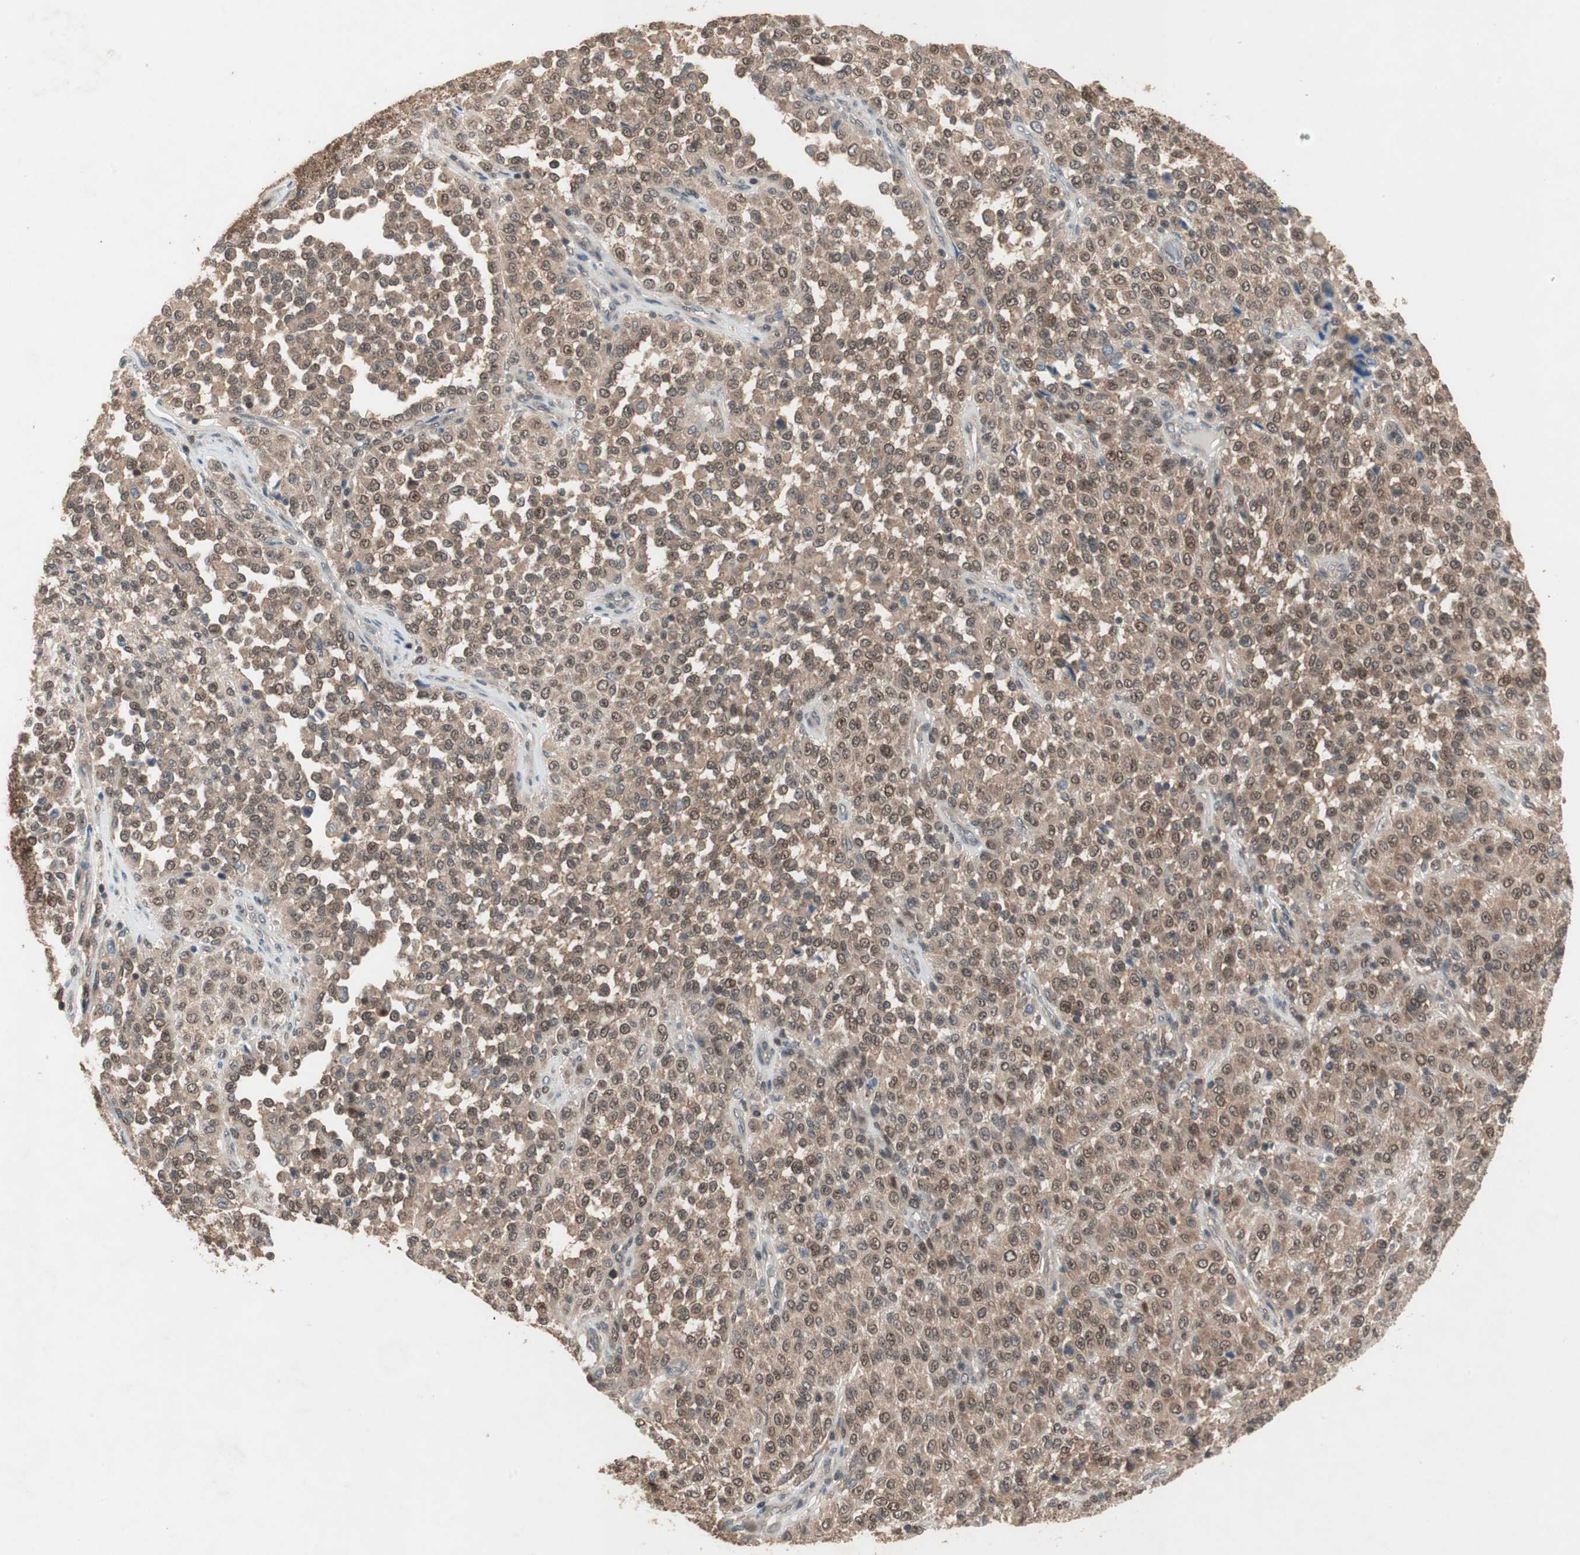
{"staining": {"intensity": "moderate", "quantity": ">75%", "location": "cytoplasmic/membranous,nuclear"}, "tissue": "melanoma", "cell_type": "Tumor cells", "image_type": "cancer", "snomed": [{"axis": "morphology", "description": "Malignant melanoma, Metastatic site"}, {"axis": "topography", "description": "Pancreas"}], "caption": "Immunohistochemical staining of melanoma shows medium levels of moderate cytoplasmic/membranous and nuclear expression in about >75% of tumor cells.", "gene": "GART", "patient": {"sex": "female", "age": 30}}